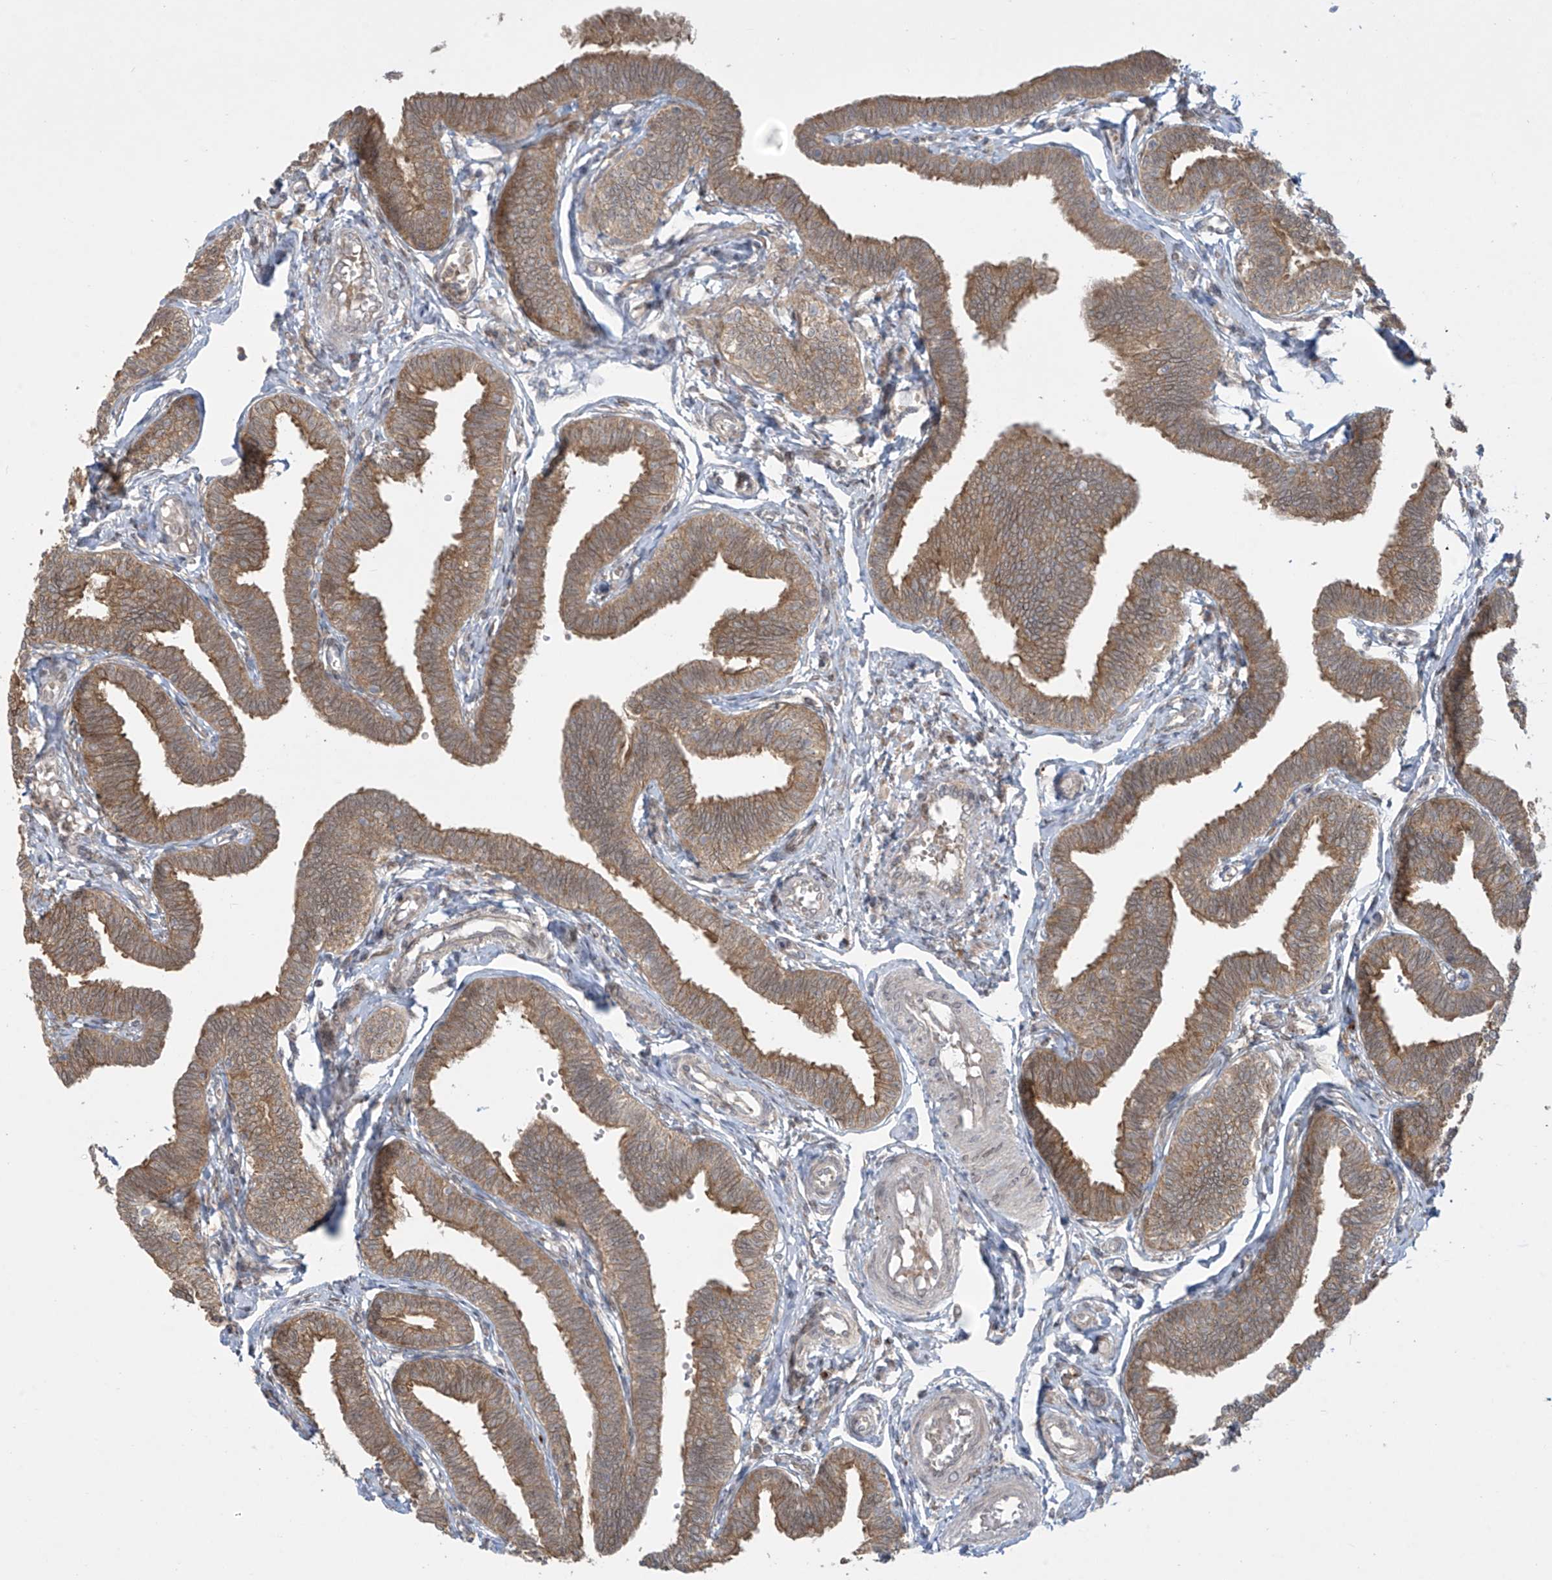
{"staining": {"intensity": "moderate", "quantity": ">75%", "location": "cytoplasmic/membranous"}, "tissue": "fallopian tube", "cell_type": "Glandular cells", "image_type": "normal", "snomed": [{"axis": "morphology", "description": "Normal tissue, NOS"}, {"axis": "topography", "description": "Fallopian tube"}, {"axis": "topography", "description": "Ovary"}], "caption": "Glandular cells show medium levels of moderate cytoplasmic/membranous expression in approximately >75% of cells in benign fallopian tube. Immunohistochemistry (ihc) stains the protein in brown and the nuclei are stained blue.", "gene": "PPAT", "patient": {"sex": "female", "age": 23}}